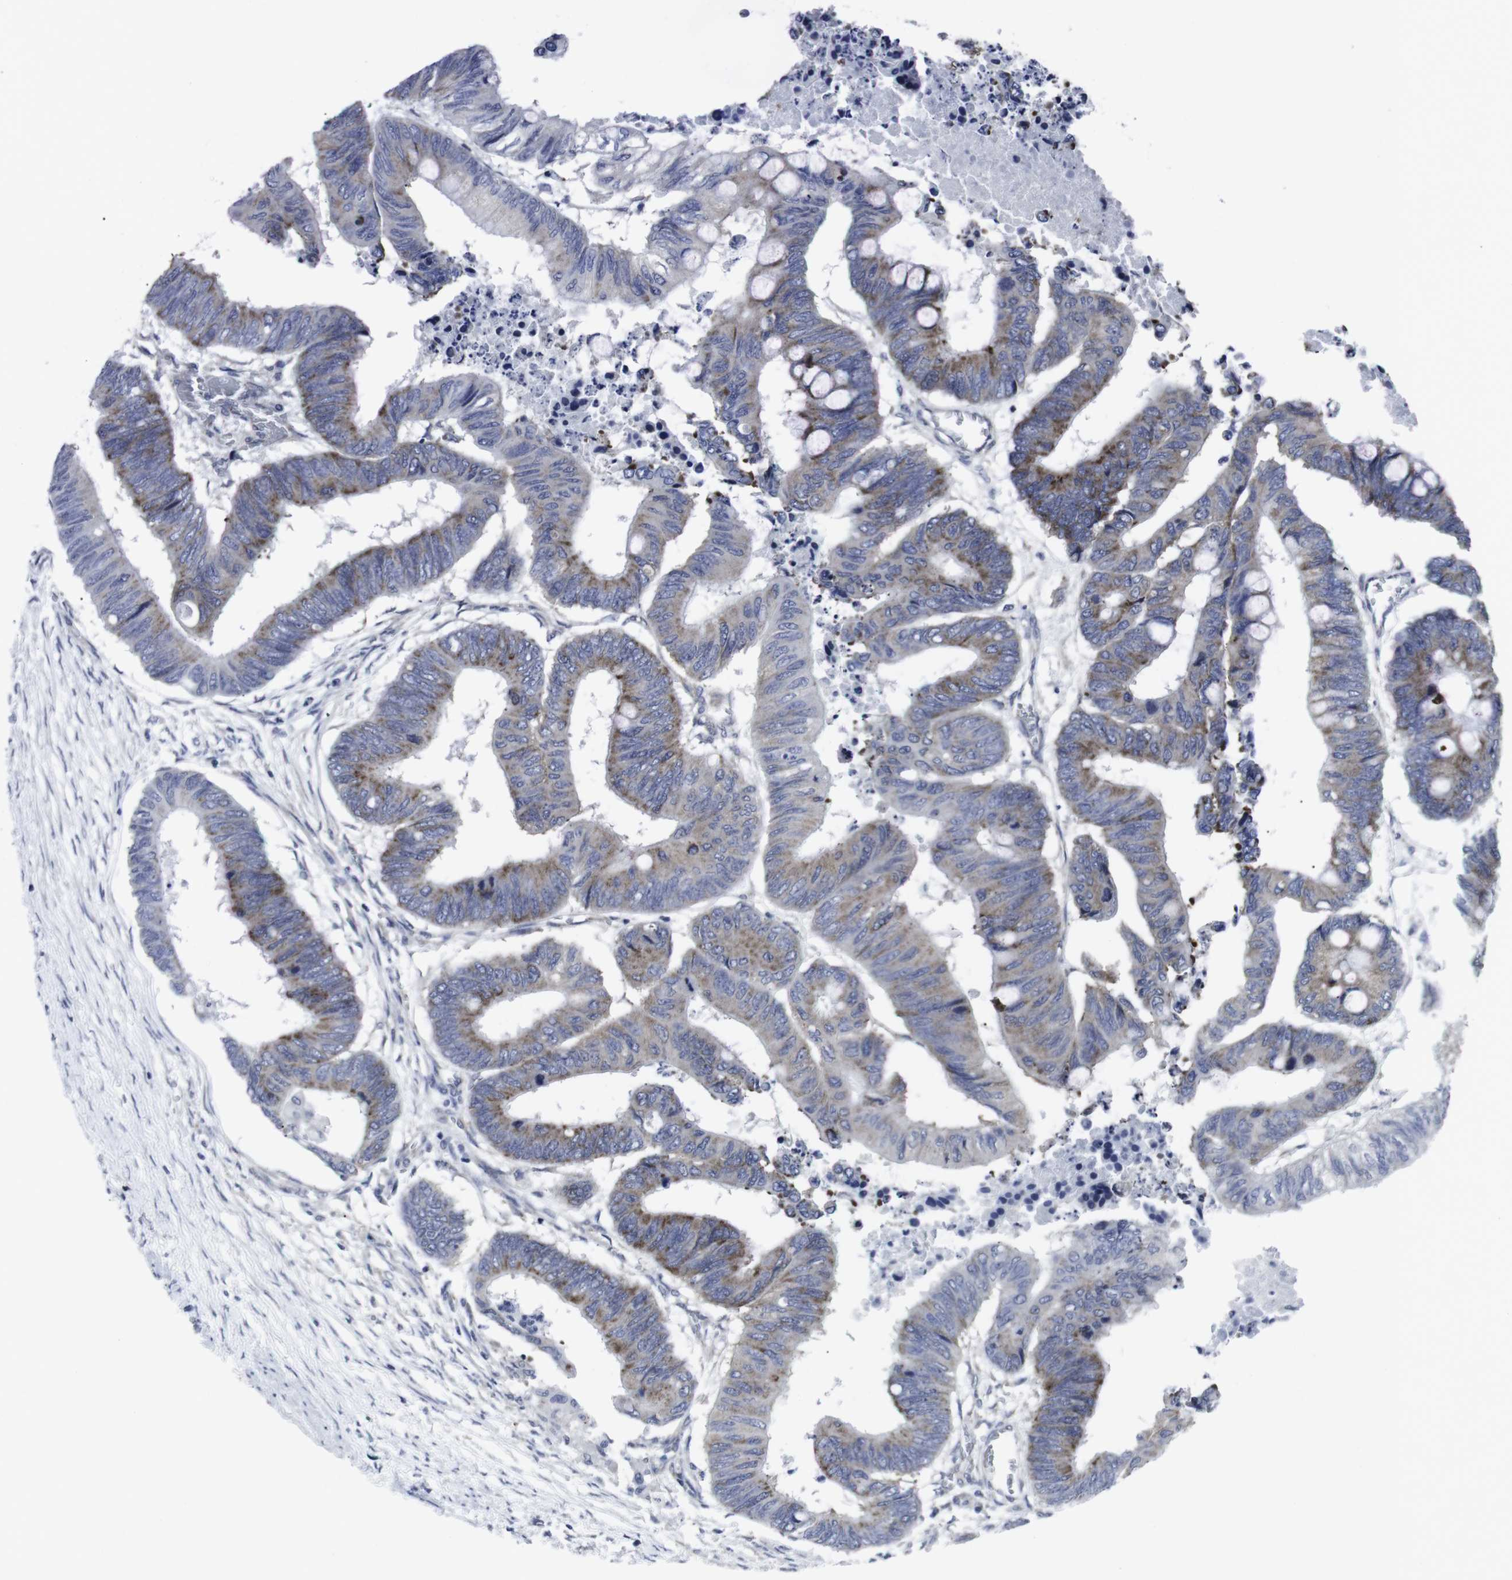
{"staining": {"intensity": "moderate", "quantity": "25%-75%", "location": "cytoplasmic/membranous"}, "tissue": "colorectal cancer", "cell_type": "Tumor cells", "image_type": "cancer", "snomed": [{"axis": "morphology", "description": "Normal tissue, NOS"}, {"axis": "morphology", "description": "Adenocarcinoma, NOS"}, {"axis": "topography", "description": "Rectum"}, {"axis": "topography", "description": "Peripheral nerve tissue"}], "caption": "Colorectal adenocarcinoma stained with a protein marker shows moderate staining in tumor cells.", "gene": "GEMIN2", "patient": {"sex": "male", "age": 92}}